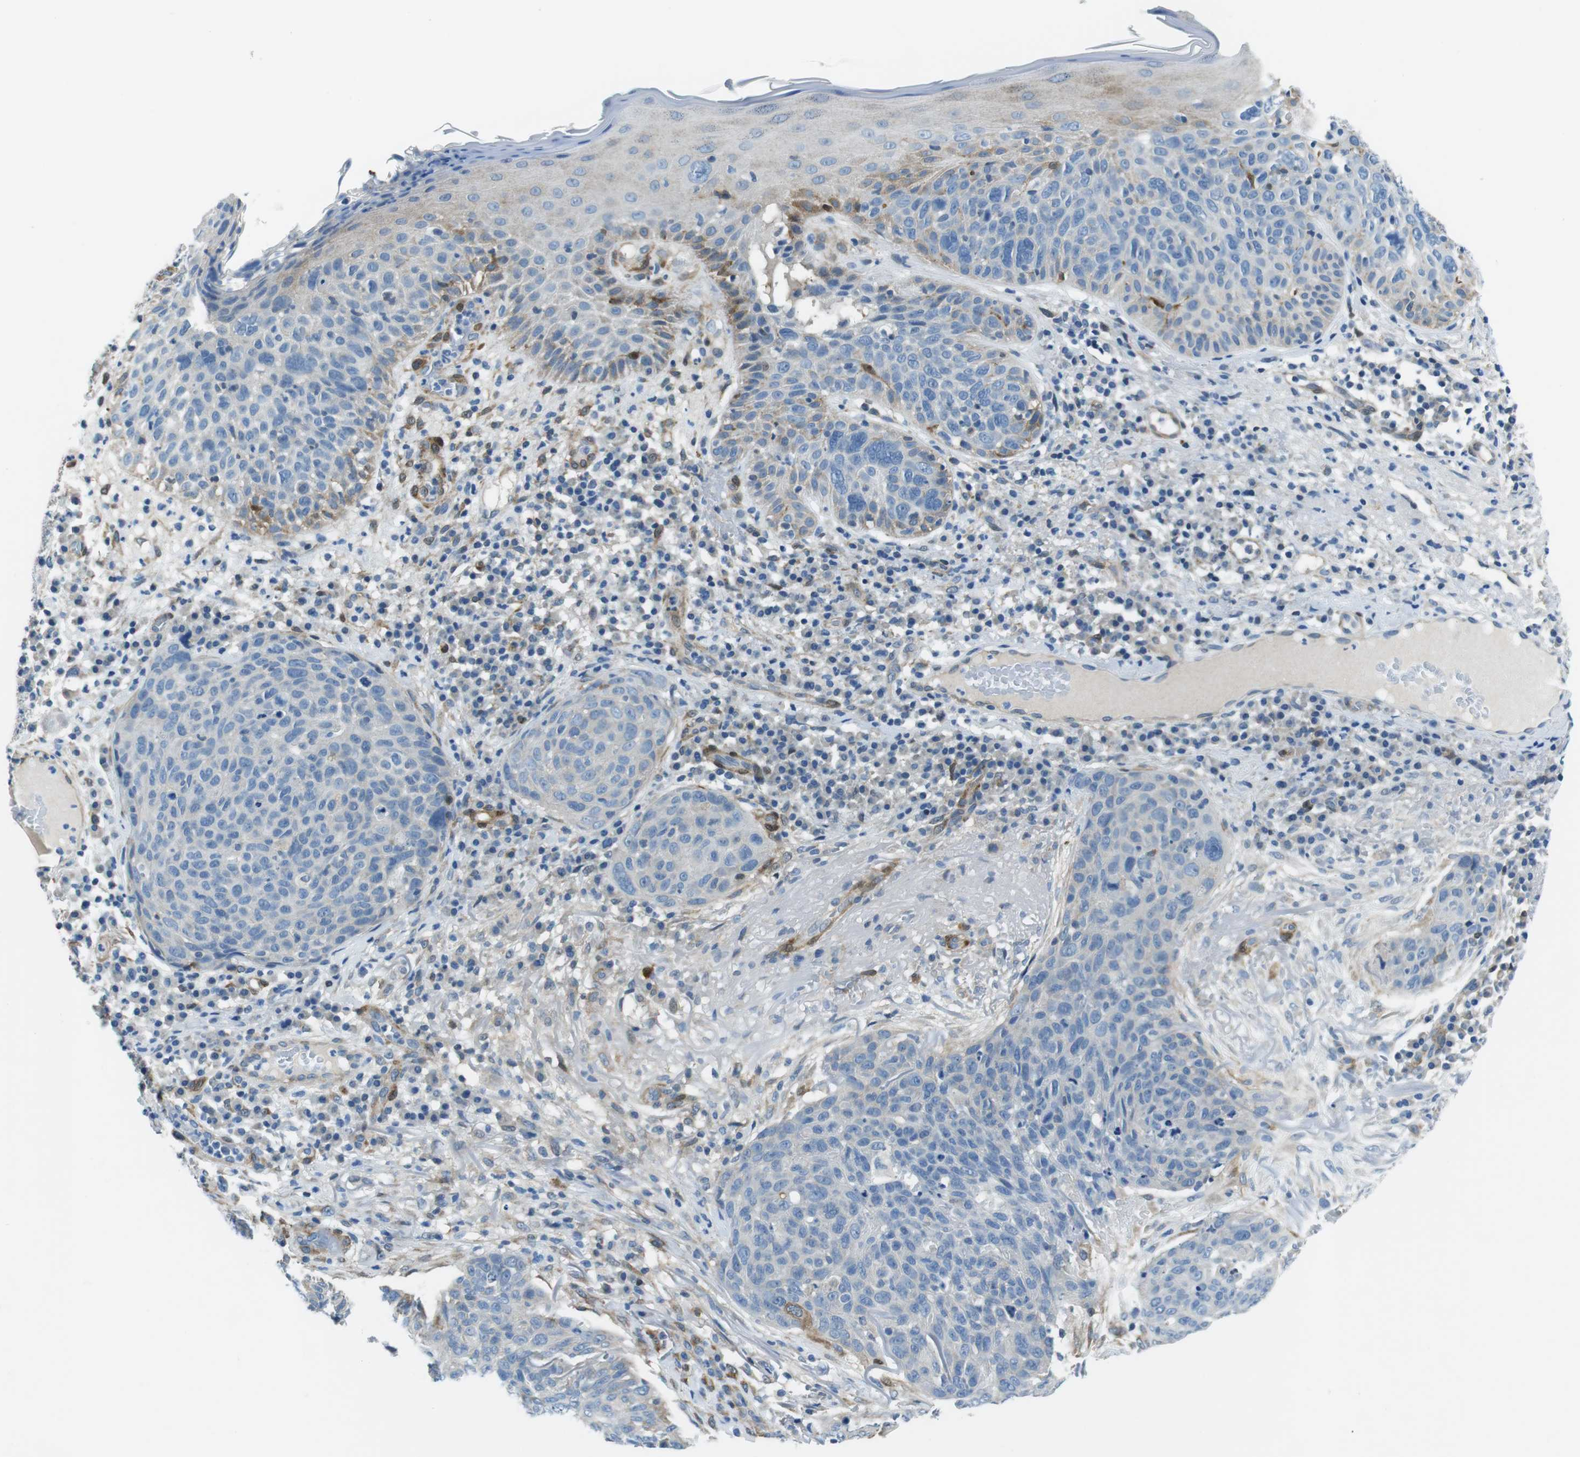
{"staining": {"intensity": "negative", "quantity": "none", "location": "none"}, "tissue": "skin cancer", "cell_type": "Tumor cells", "image_type": "cancer", "snomed": [{"axis": "morphology", "description": "Squamous cell carcinoma in situ, NOS"}, {"axis": "morphology", "description": "Squamous cell carcinoma, NOS"}, {"axis": "topography", "description": "Skin"}], "caption": "The histopathology image shows no significant positivity in tumor cells of skin squamous cell carcinoma in situ.", "gene": "PHLDA1", "patient": {"sex": "male", "age": 93}}